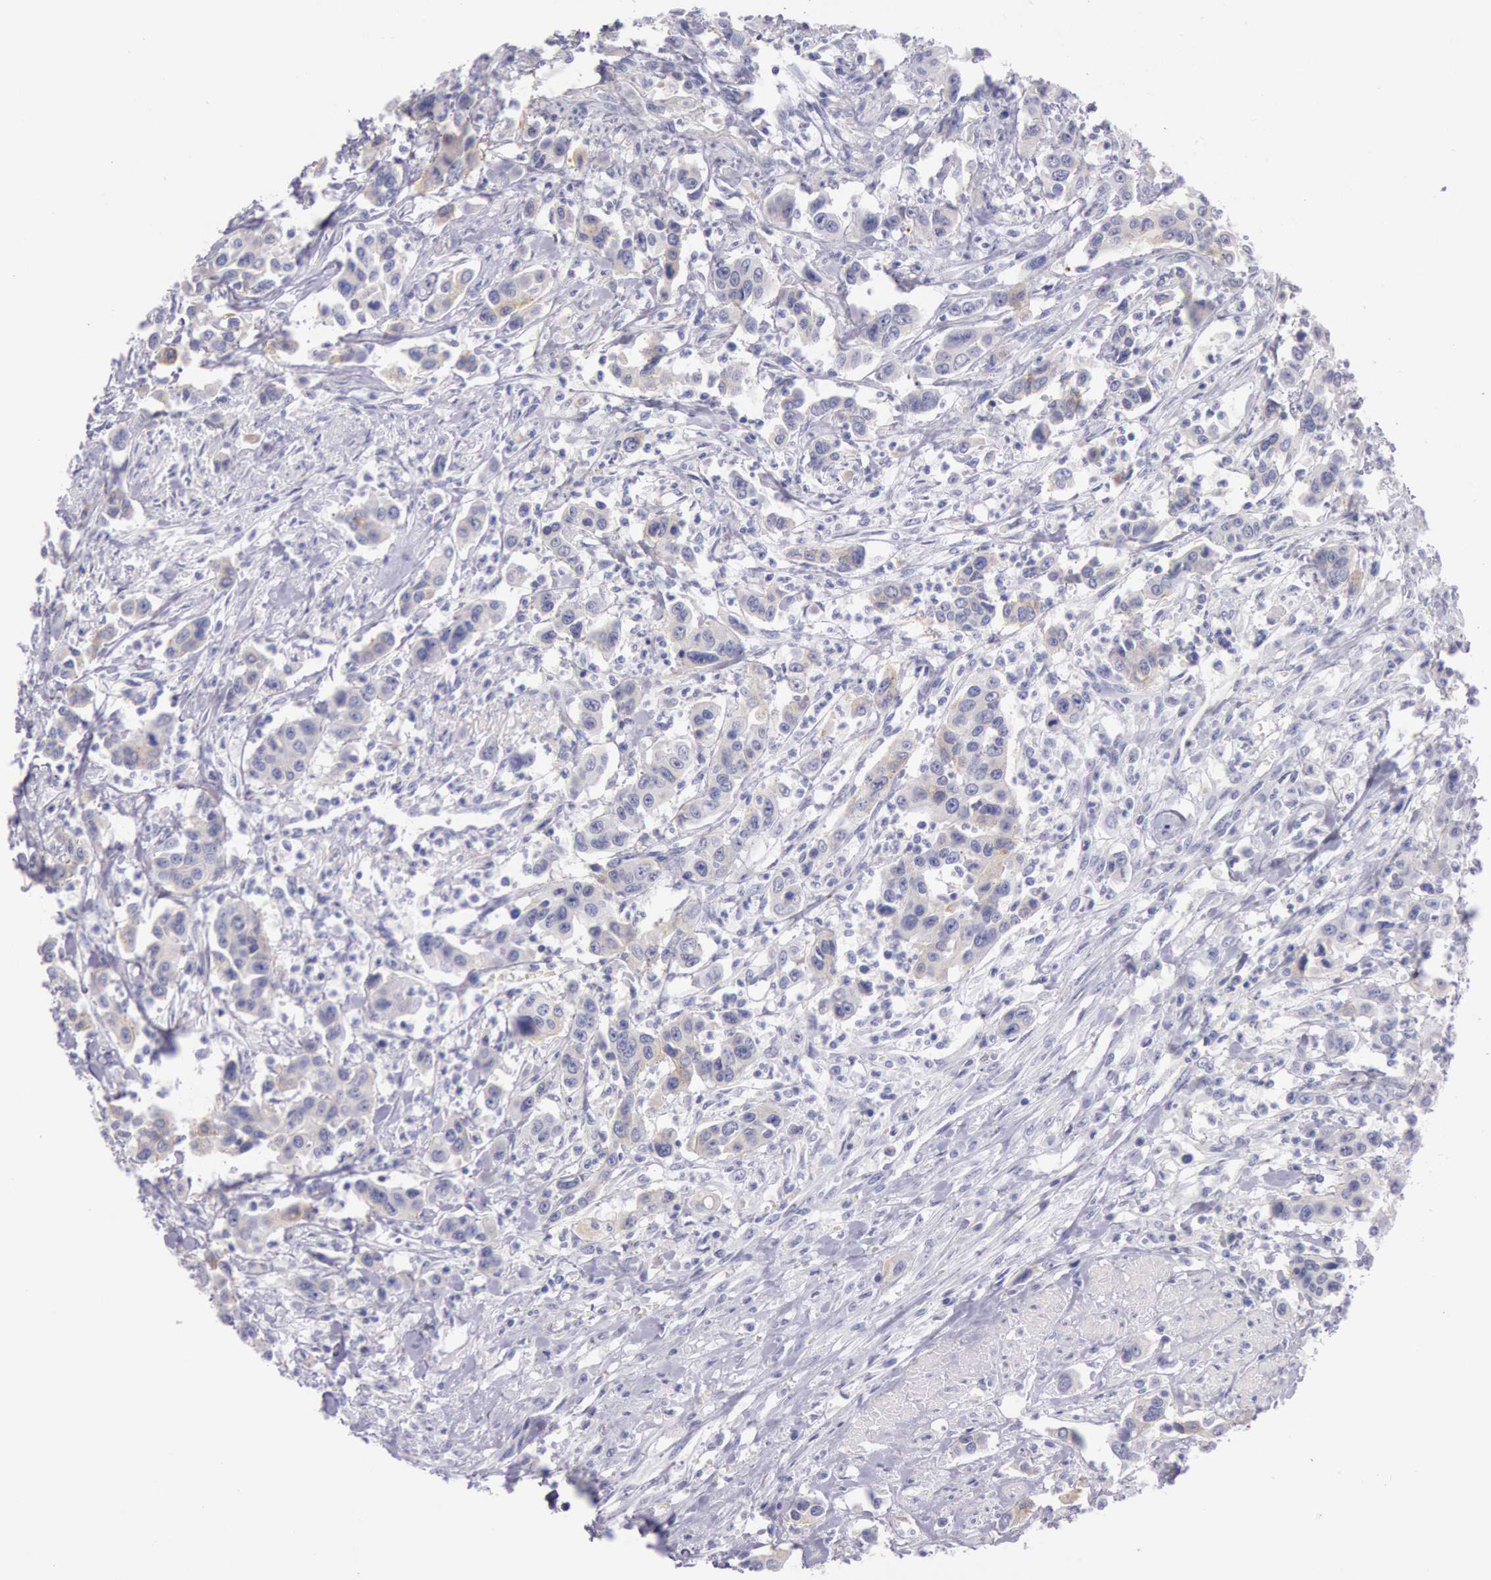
{"staining": {"intensity": "weak", "quantity": "<25%", "location": "cytoplasmic/membranous"}, "tissue": "urothelial cancer", "cell_type": "Tumor cells", "image_type": "cancer", "snomed": [{"axis": "morphology", "description": "Urothelial carcinoma, High grade"}, {"axis": "topography", "description": "Urinary bladder"}], "caption": "Immunohistochemical staining of urothelial carcinoma (high-grade) shows no significant expression in tumor cells. (Brightfield microscopy of DAB (3,3'-diaminobenzidine) immunohistochemistry at high magnification).", "gene": "EGFR", "patient": {"sex": "male", "age": 86}}